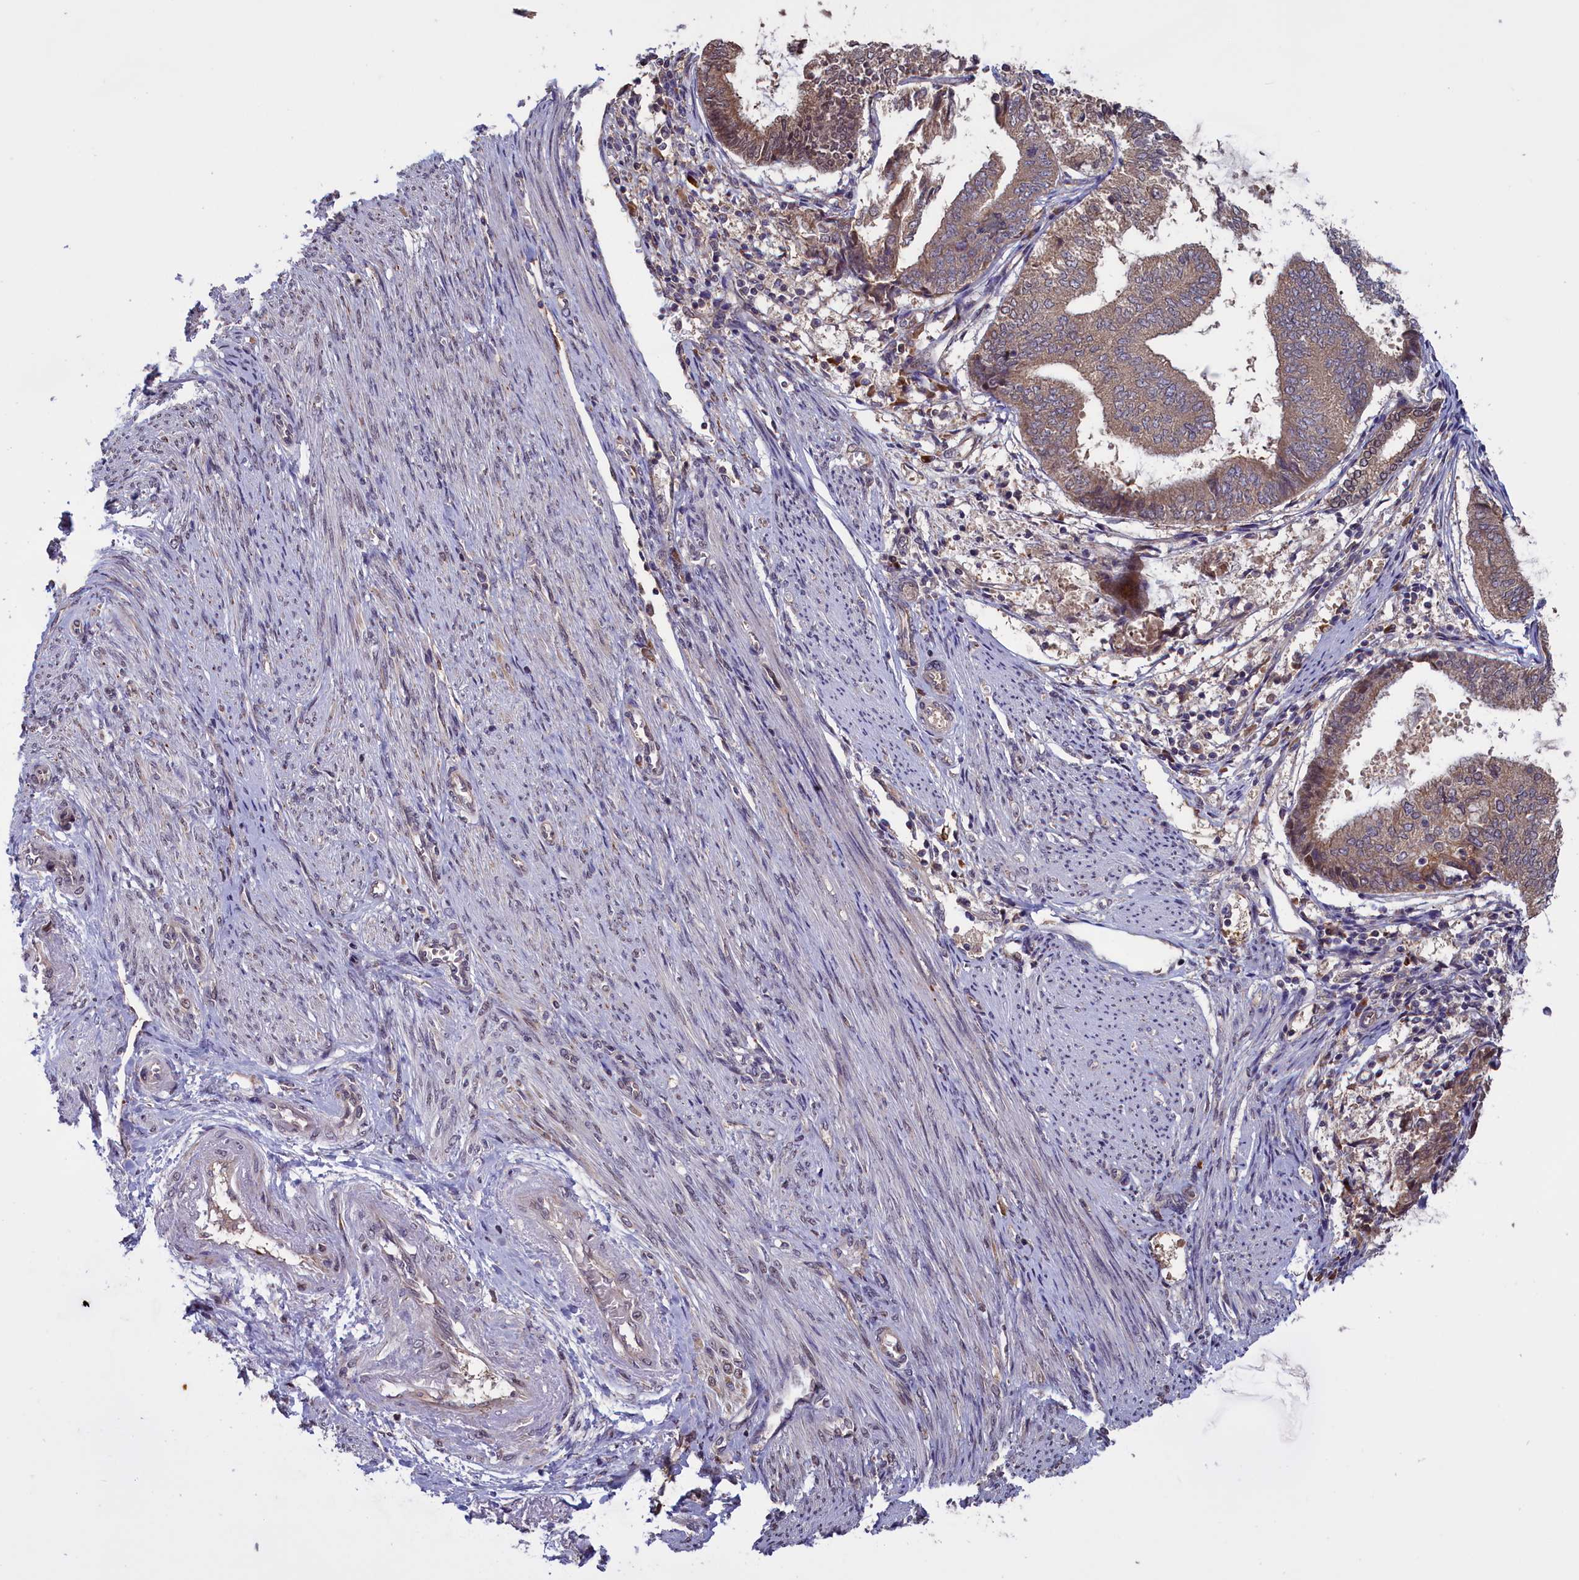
{"staining": {"intensity": "weak", "quantity": "25%-75%", "location": "cytoplasmic/membranous"}, "tissue": "endometrial cancer", "cell_type": "Tumor cells", "image_type": "cancer", "snomed": [{"axis": "morphology", "description": "Adenocarcinoma, NOS"}, {"axis": "topography", "description": "Endometrium"}], "caption": "Protein staining of endometrial cancer (adenocarcinoma) tissue exhibits weak cytoplasmic/membranous positivity in approximately 25%-75% of tumor cells.", "gene": "DENND1B", "patient": {"sex": "female", "age": 81}}